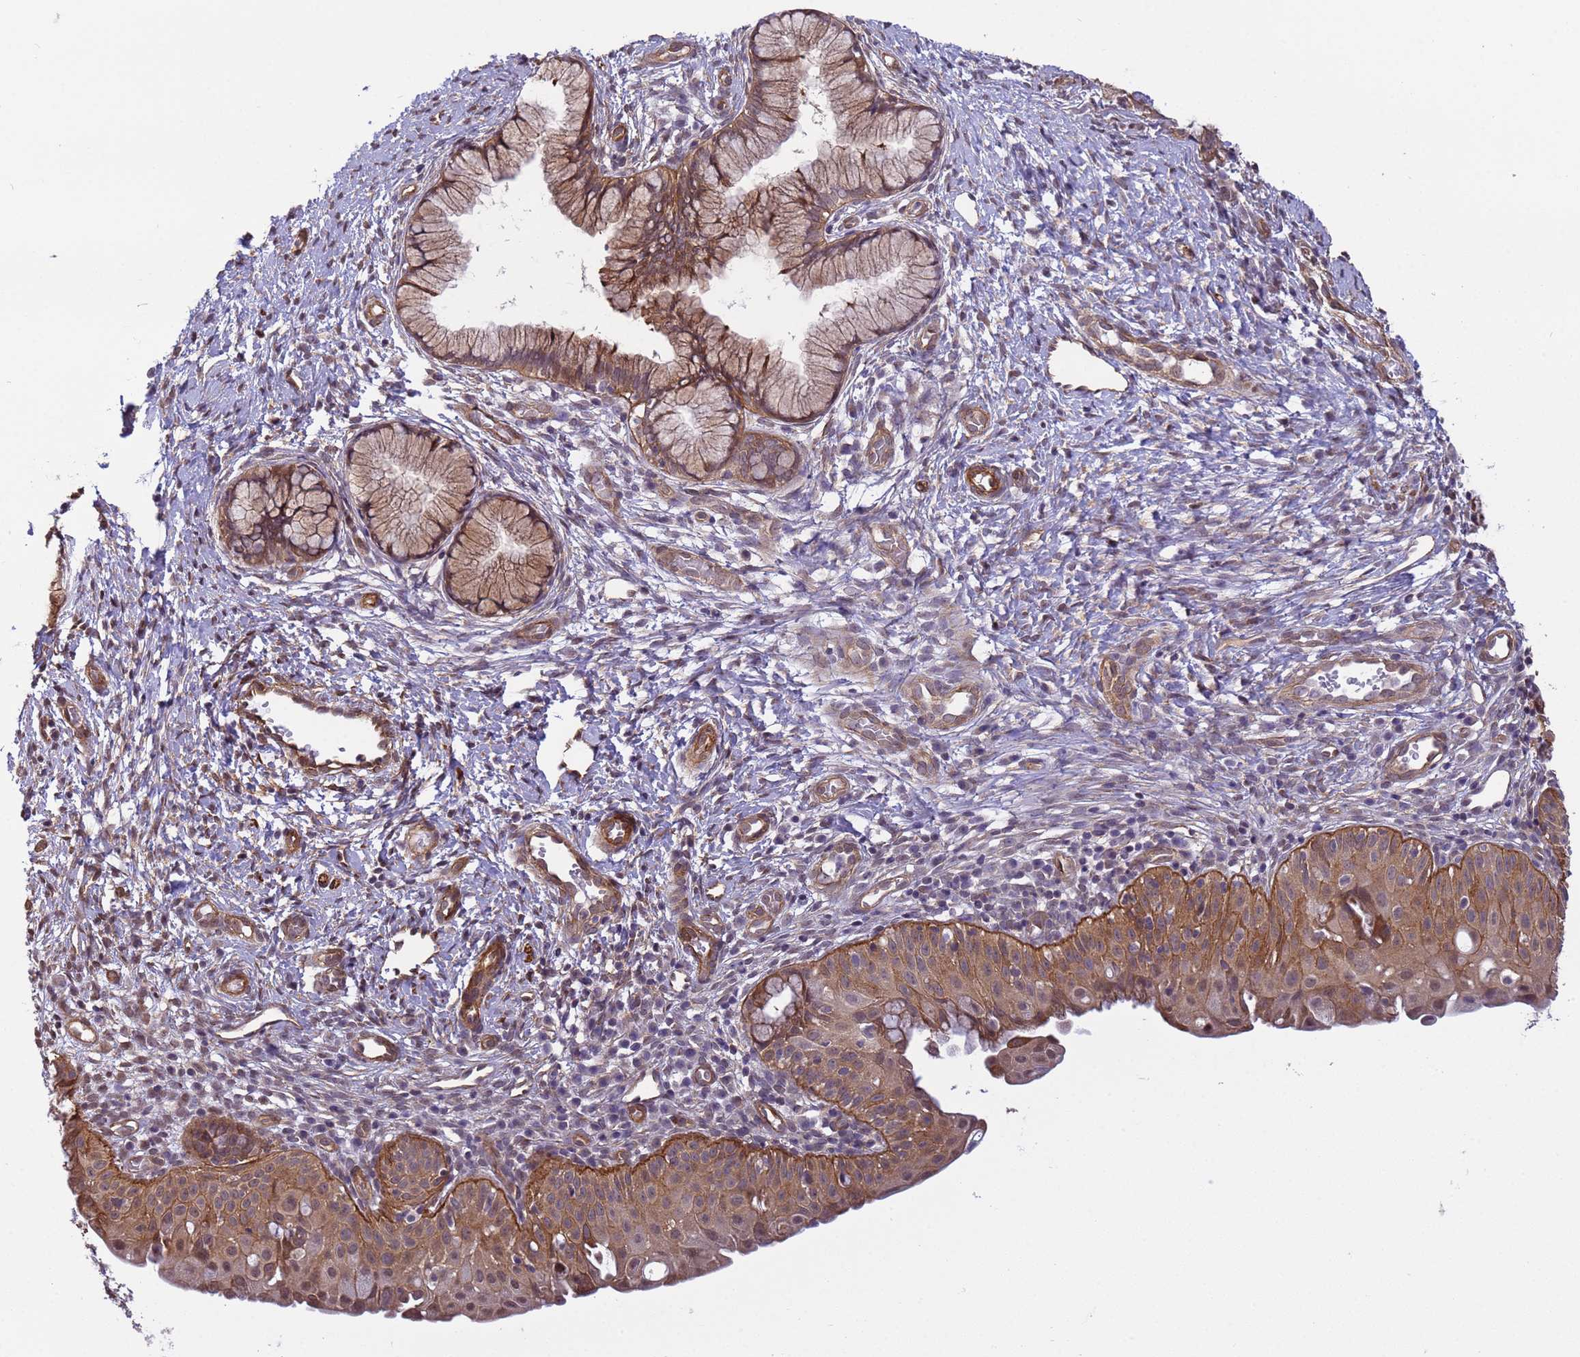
{"staining": {"intensity": "moderate", "quantity": "25%-75%", "location": "cytoplasmic/membranous"}, "tissue": "cervix", "cell_type": "Glandular cells", "image_type": "normal", "snomed": [{"axis": "morphology", "description": "Normal tissue, NOS"}, {"axis": "topography", "description": "Cervix"}], "caption": "Protein expression by immunohistochemistry exhibits moderate cytoplasmic/membranous positivity in approximately 25%-75% of glandular cells in benign cervix.", "gene": "ITGB4", "patient": {"sex": "female", "age": 36}}